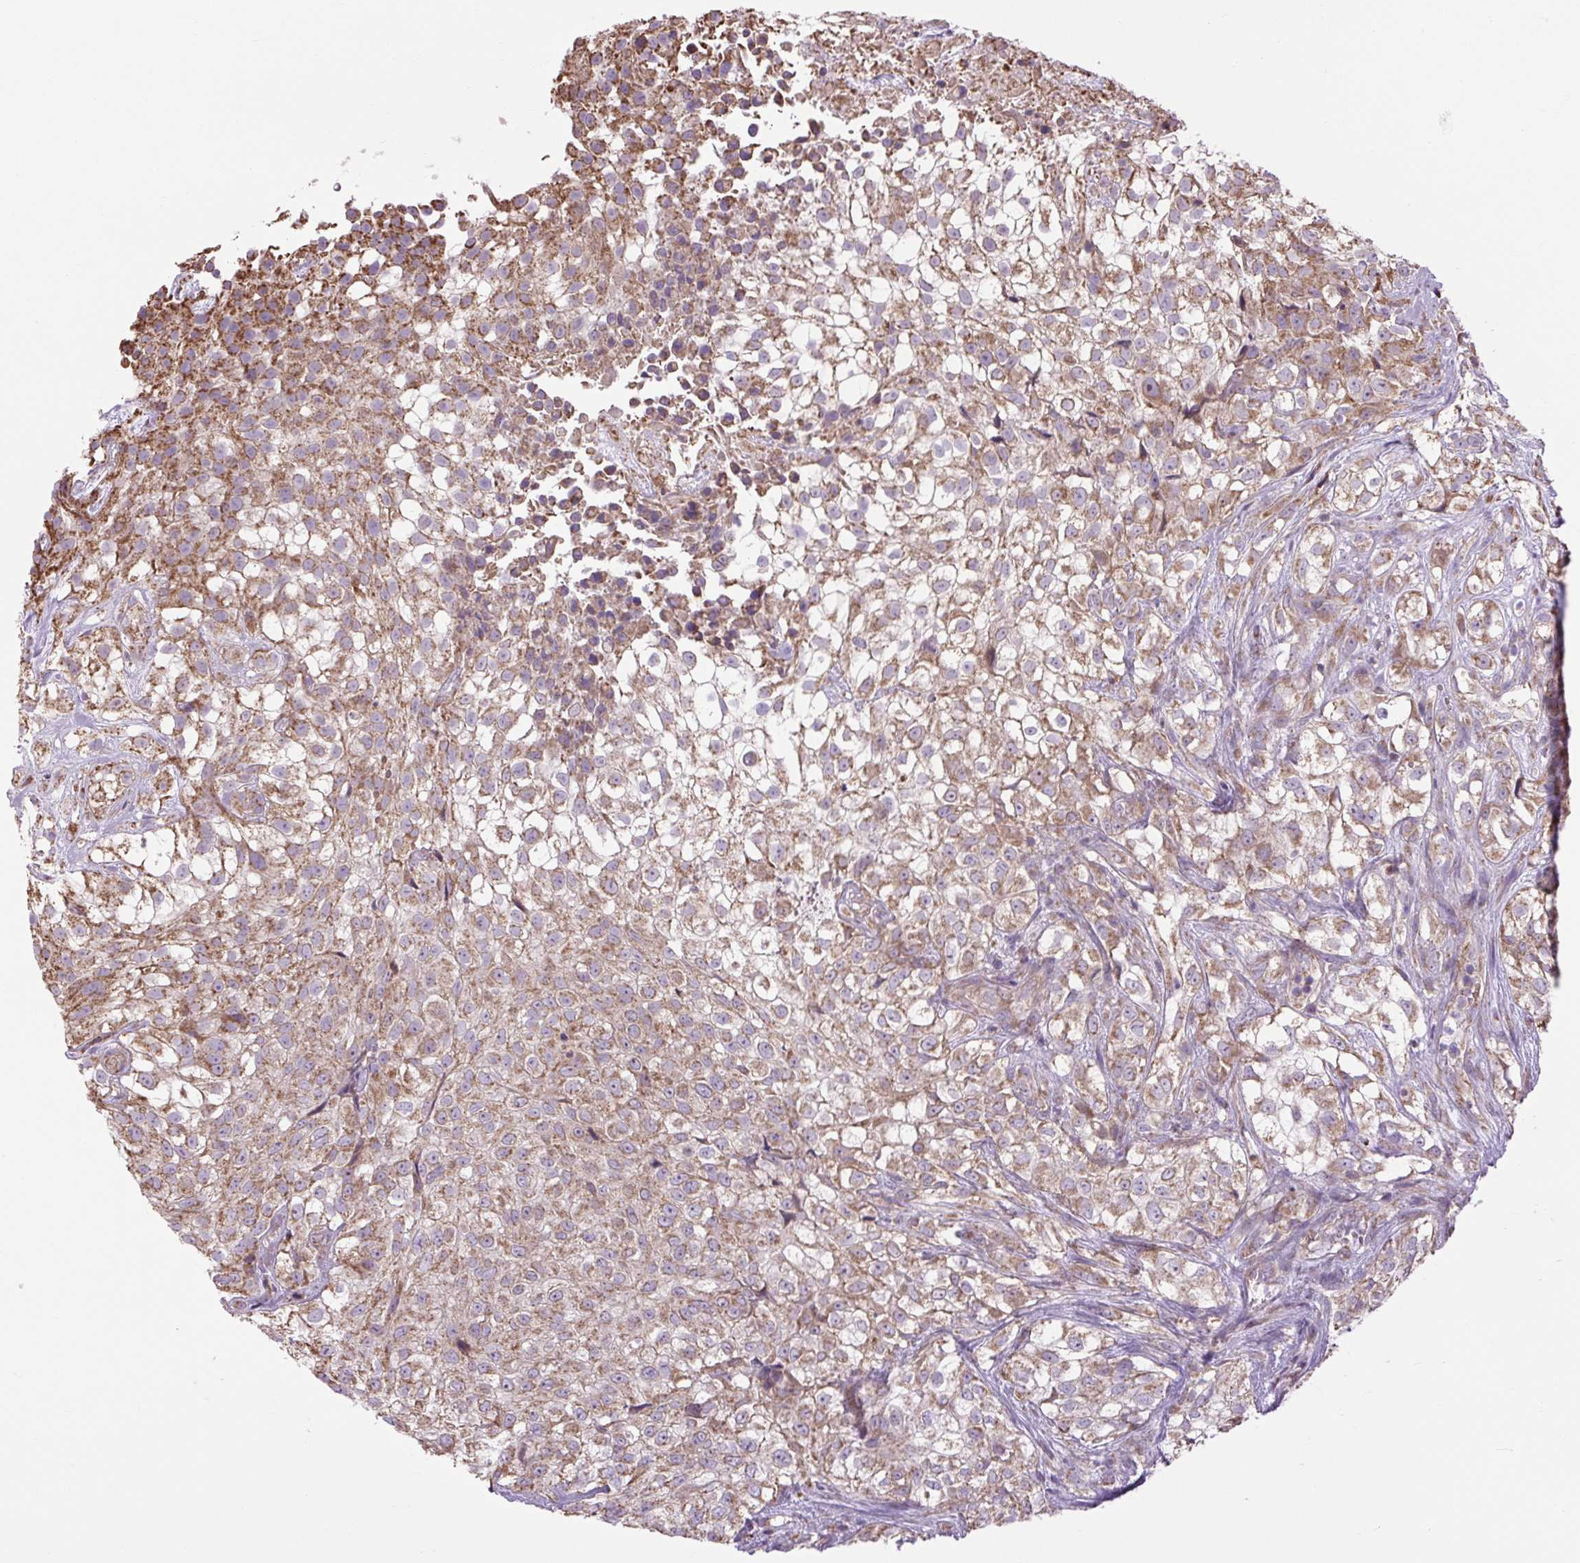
{"staining": {"intensity": "moderate", "quantity": ">75%", "location": "cytoplasmic/membranous"}, "tissue": "urothelial cancer", "cell_type": "Tumor cells", "image_type": "cancer", "snomed": [{"axis": "morphology", "description": "Urothelial carcinoma, High grade"}, {"axis": "topography", "description": "Urinary bladder"}], "caption": "Tumor cells reveal medium levels of moderate cytoplasmic/membranous positivity in about >75% of cells in human urothelial carcinoma (high-grade).", "gene": "PLCG1", "patient": {"sex": "male", "age": 56}}